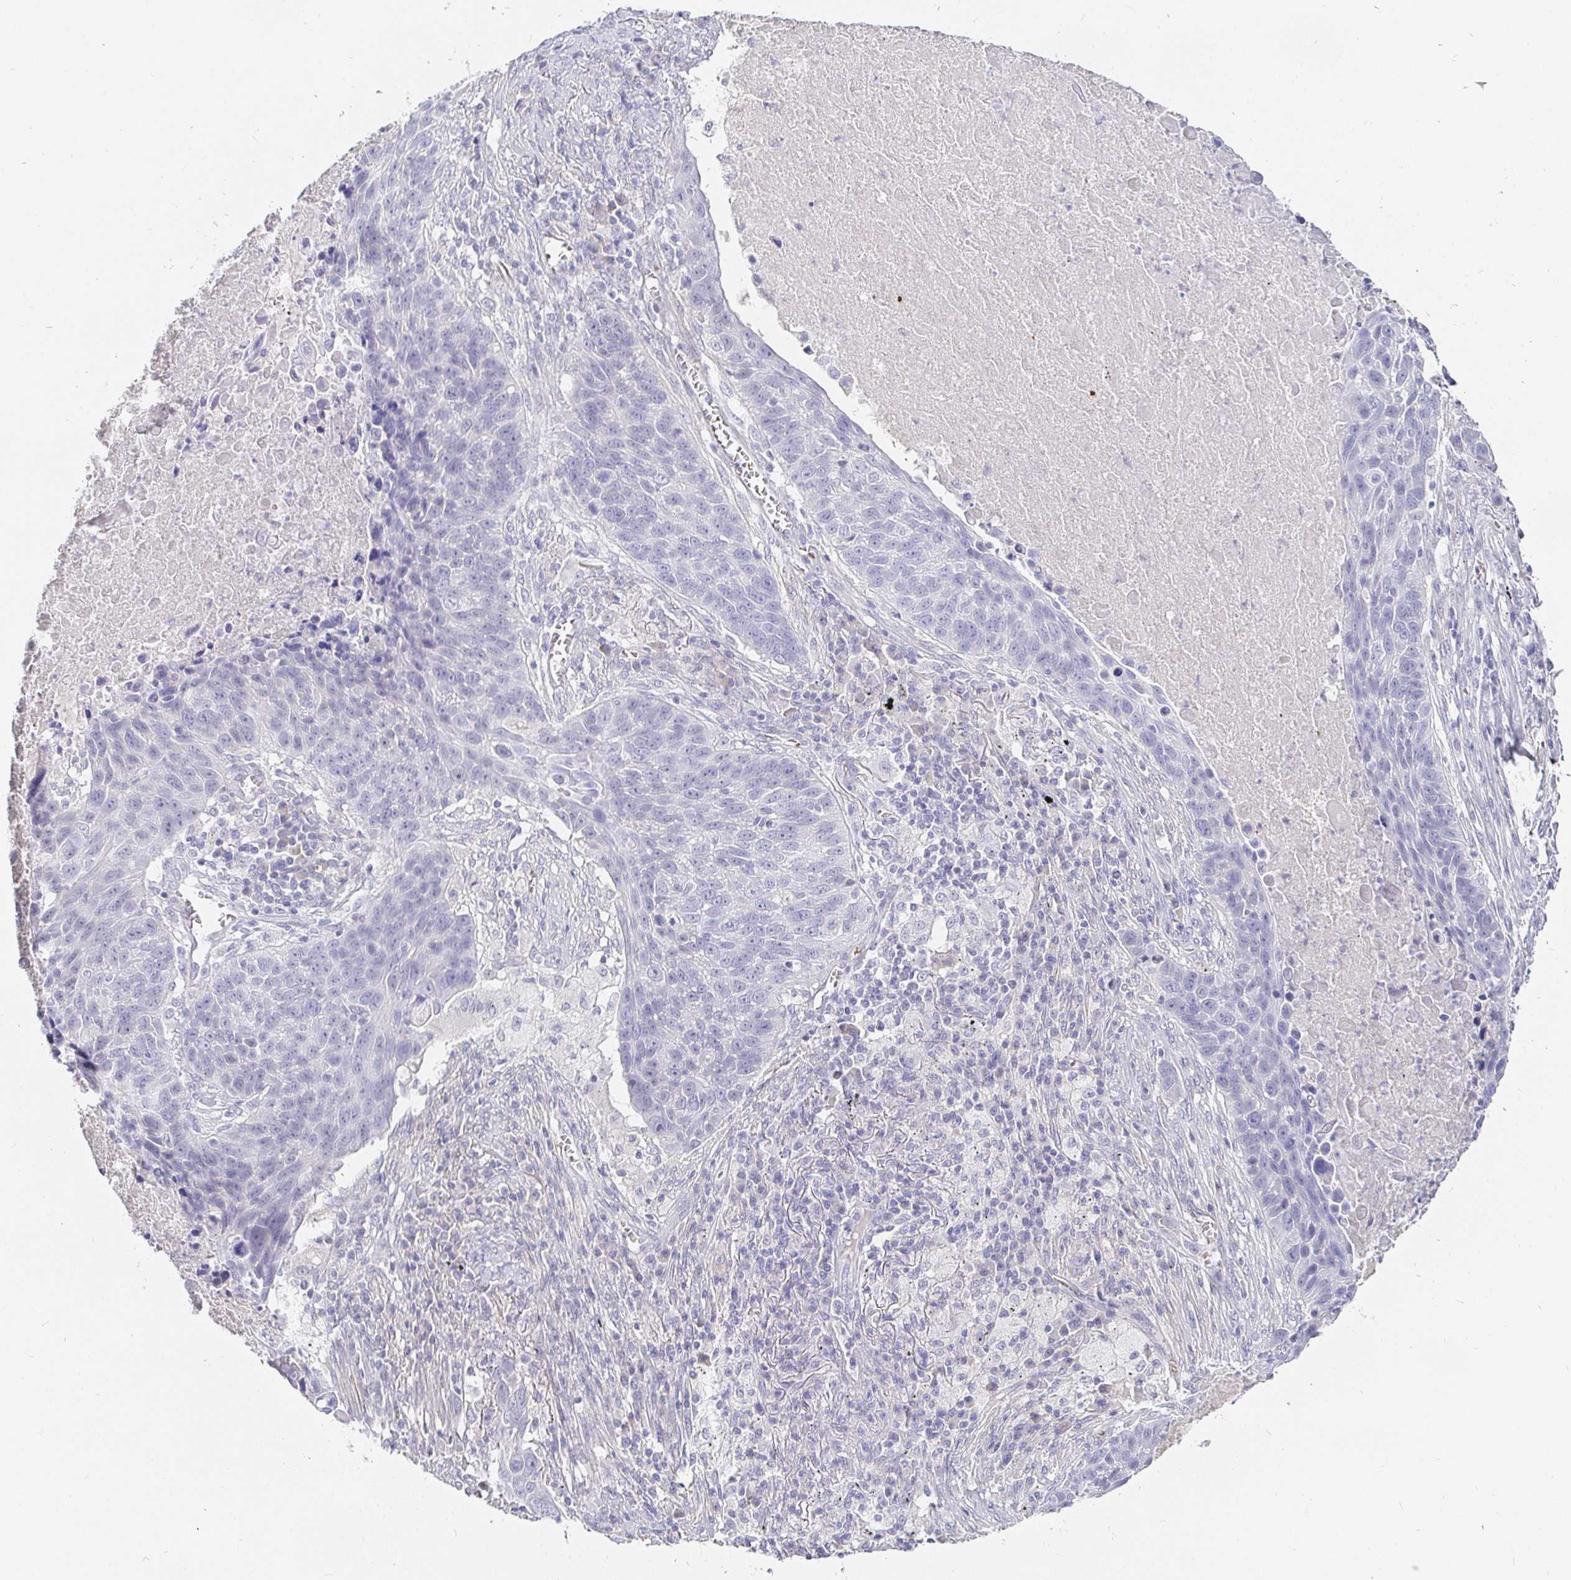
{"staining": {"intensity": "negative", "quantity": "none", "location": "none"}, "tissue": "lung cancer", "cell_type": "Tumor cells", "image_type": "cancer", "snomed": [{"axis": "morphology", "description": "Squamous cell carcinoma, NOS"}, {"axis": "topography", "description": "Lung"}], "caption": "The photomicrograph exhibits no significant positivity in tumor cells of squamous cell carcinoma (lung).", "gene": "FGF21", "patient": {"sex": "male", "age": 78}}